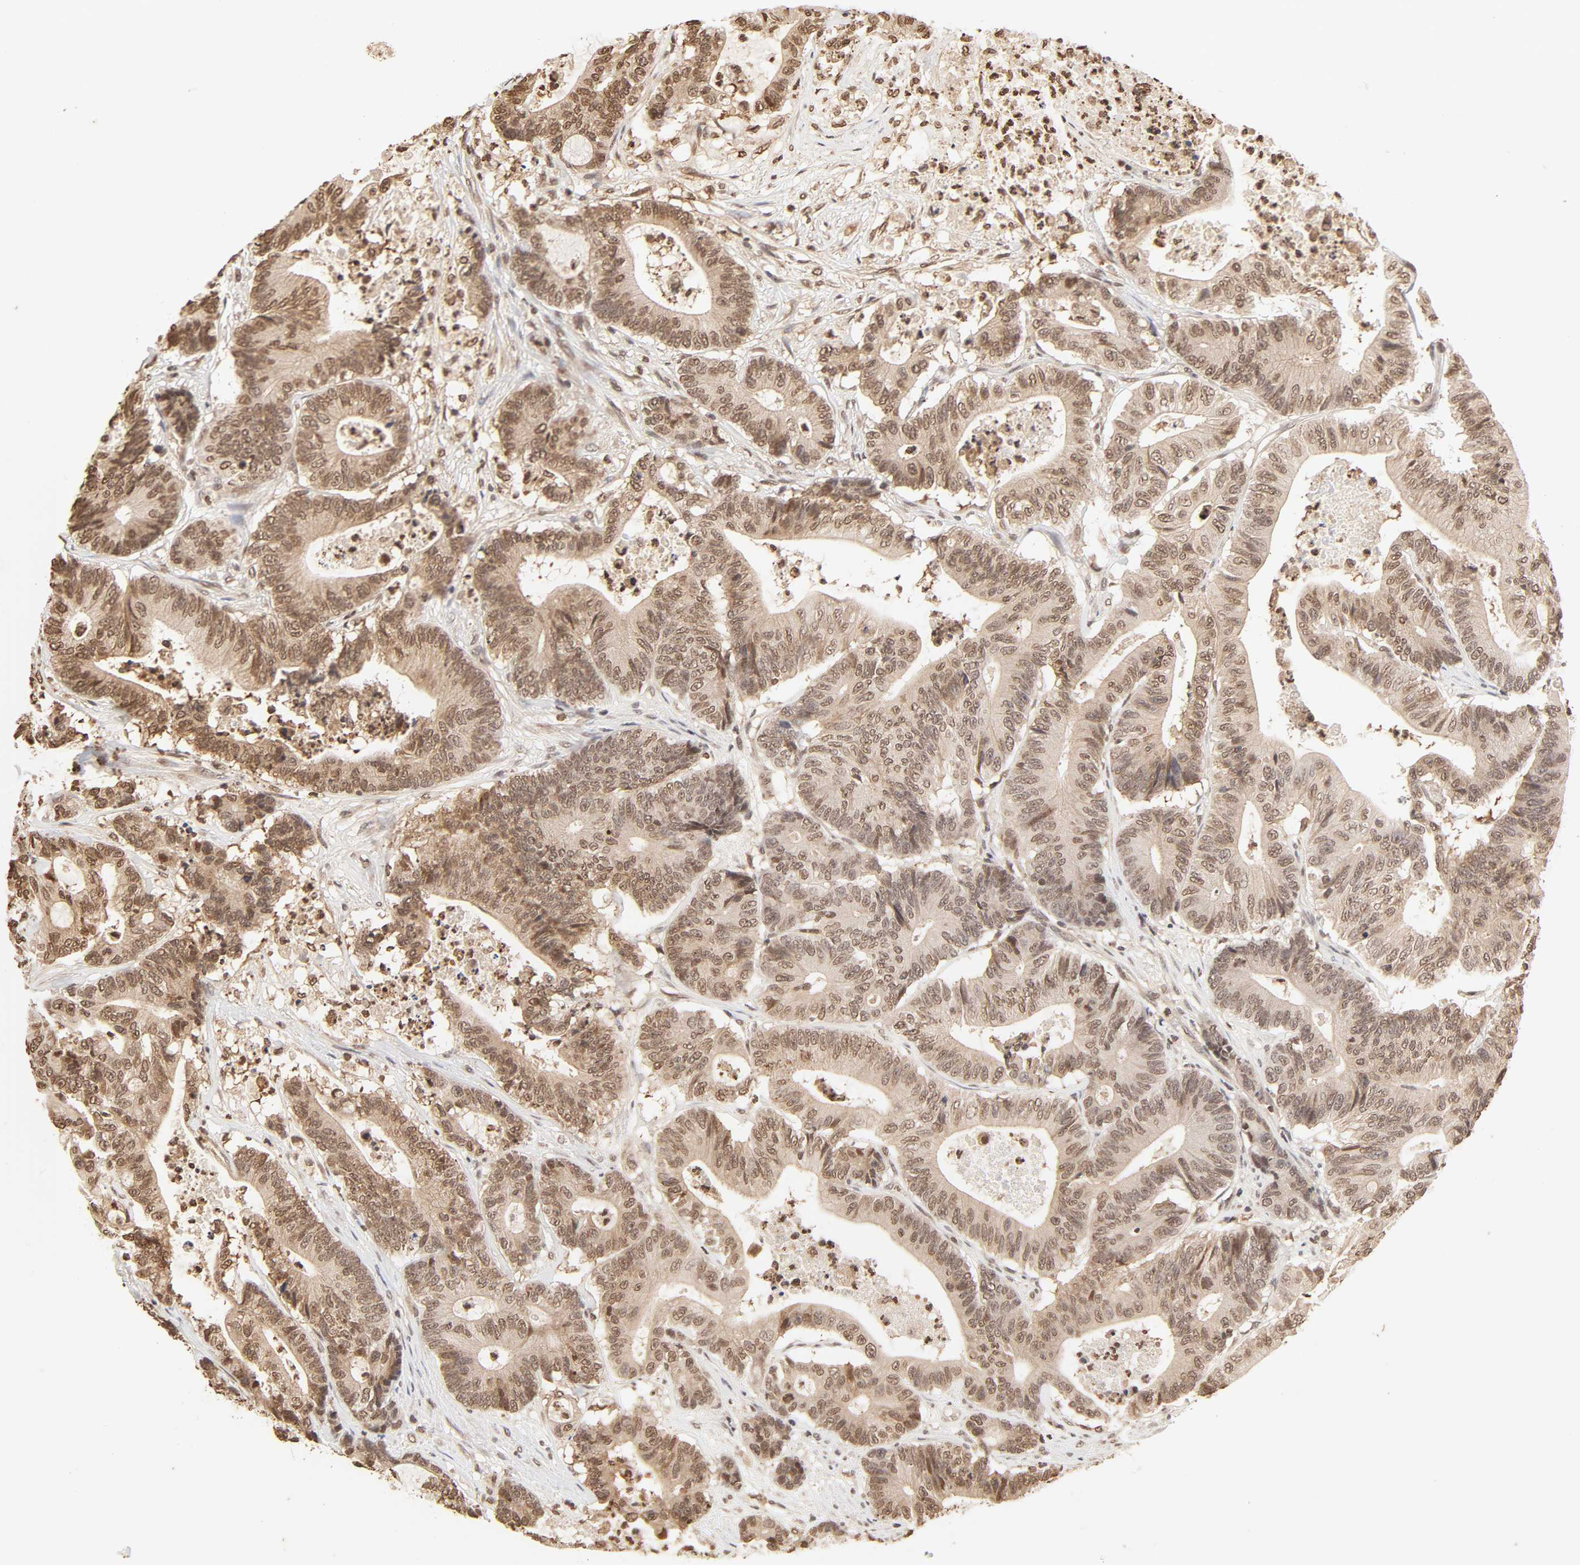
{"staining": {"intensity": "moderate", "quantity": ">75%", "location": "cytoplasmic/membranous,nuclear"}, "tissue": "colorectal cancer", "cell_type": "Tumor cells", "image_type": "cancer", "snomed": [{"axis": "morphology", "description": "Adenocarcinoma, NOS"}, {"axis": "topography", "description": "Colon"}], "caption": "Protein expression analysis of human colorectal cancer reveals moderate cytoplasmic/membranous and nuclear expression in about >75% of tumor cells.", "gene": "TBL1X", "patient": {"sex": "female", "age": 84}}